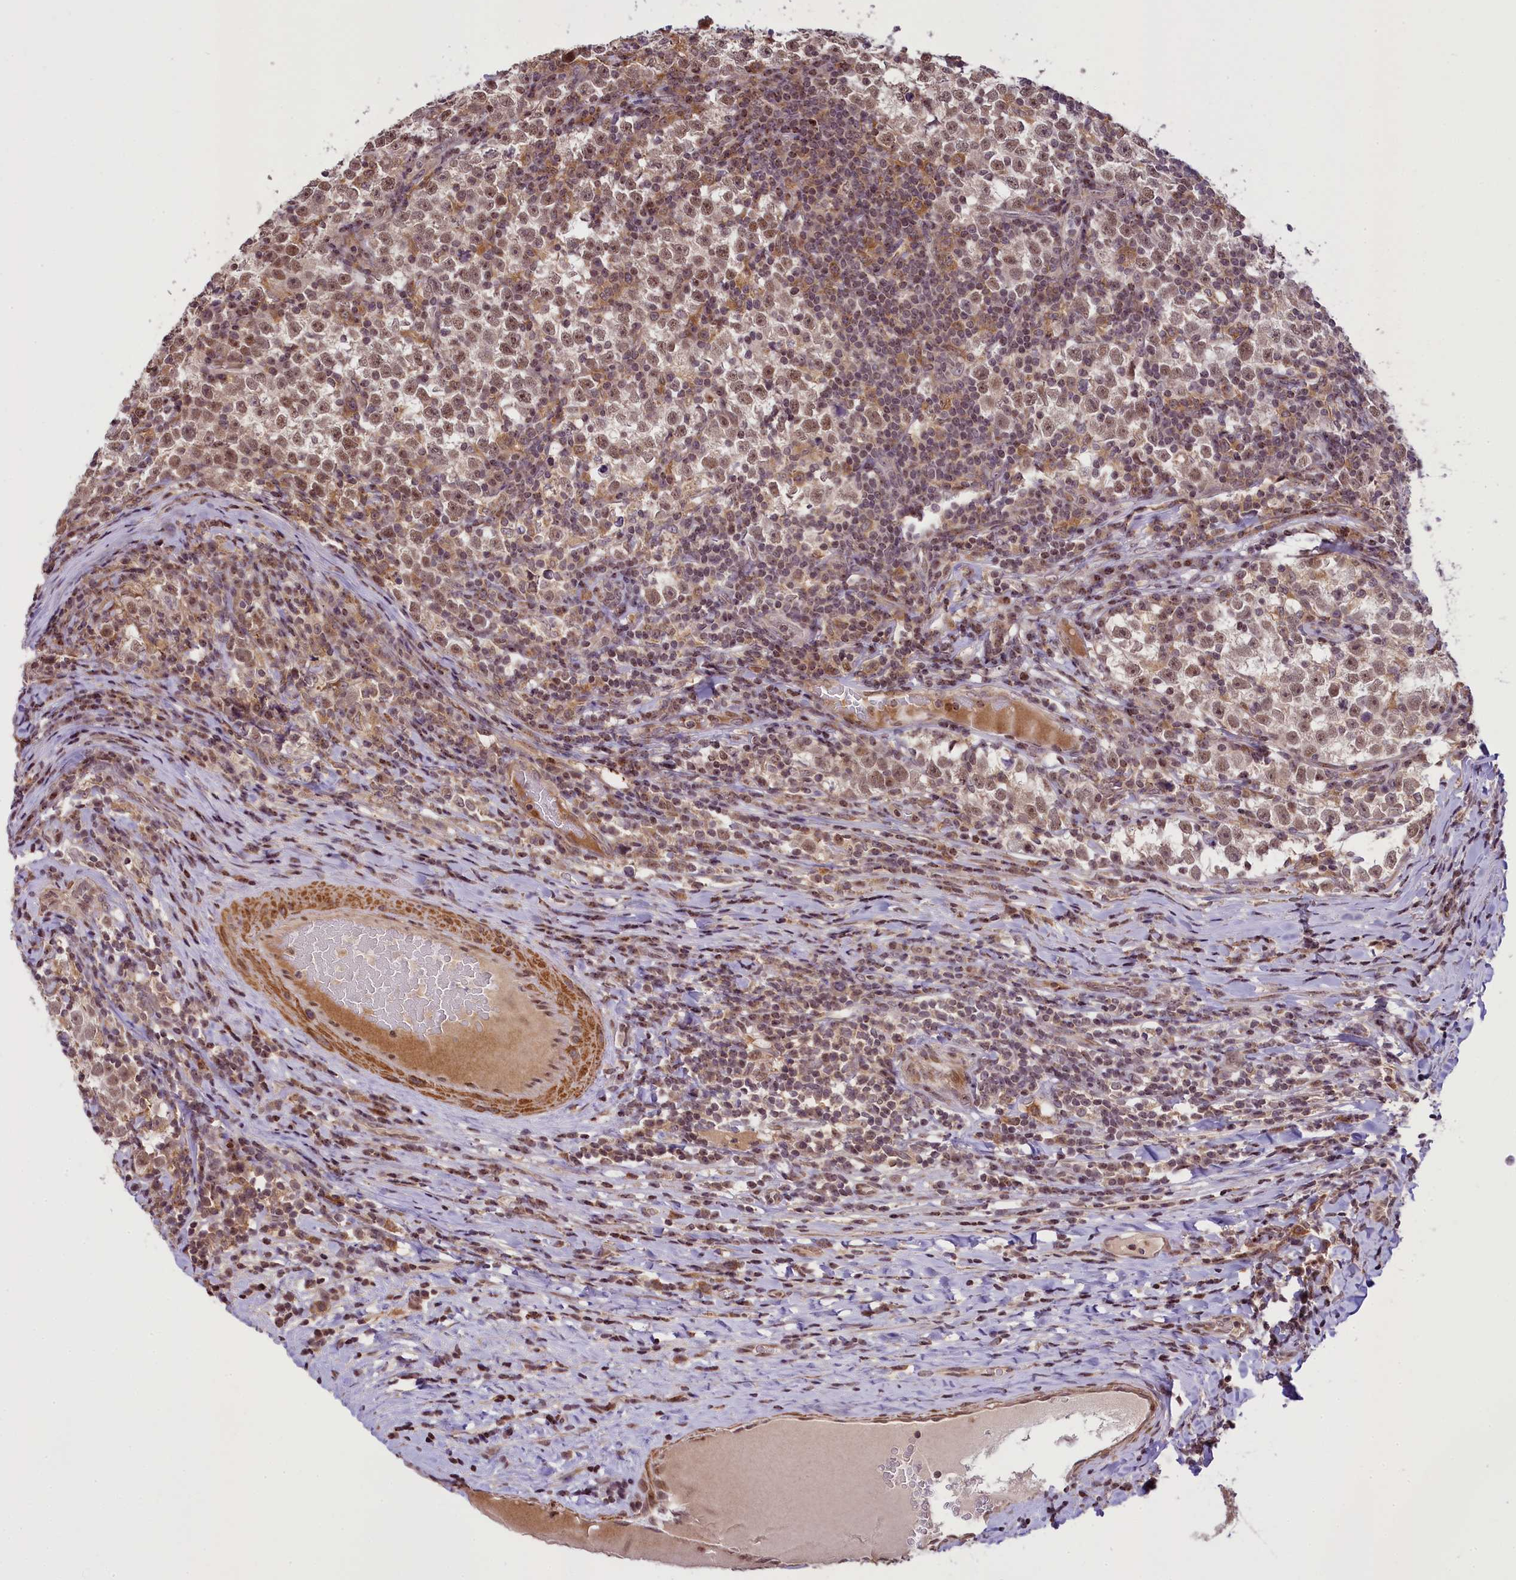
{"staining": {"intensity": "weak", "quantity": ">75%", "location": "nuclear"}, "tissue": "testis cancer", "cell_type": "Tumor cells", "image_type": "cancer", "snomed": [{"axis": "morphology", "description": "Normal tissue, NOS"}, {"axis": "morphology", "description": "Seminoma, NOS"}, {"axis": "topography", "description": "Testis"}], "caption": "Protein staining reveals weak nuclear staining in approximately >75% of tumor cells in seminoma (testis).", "gene": "RBBP8", "patient": {"sex": "male", "age": 43}}